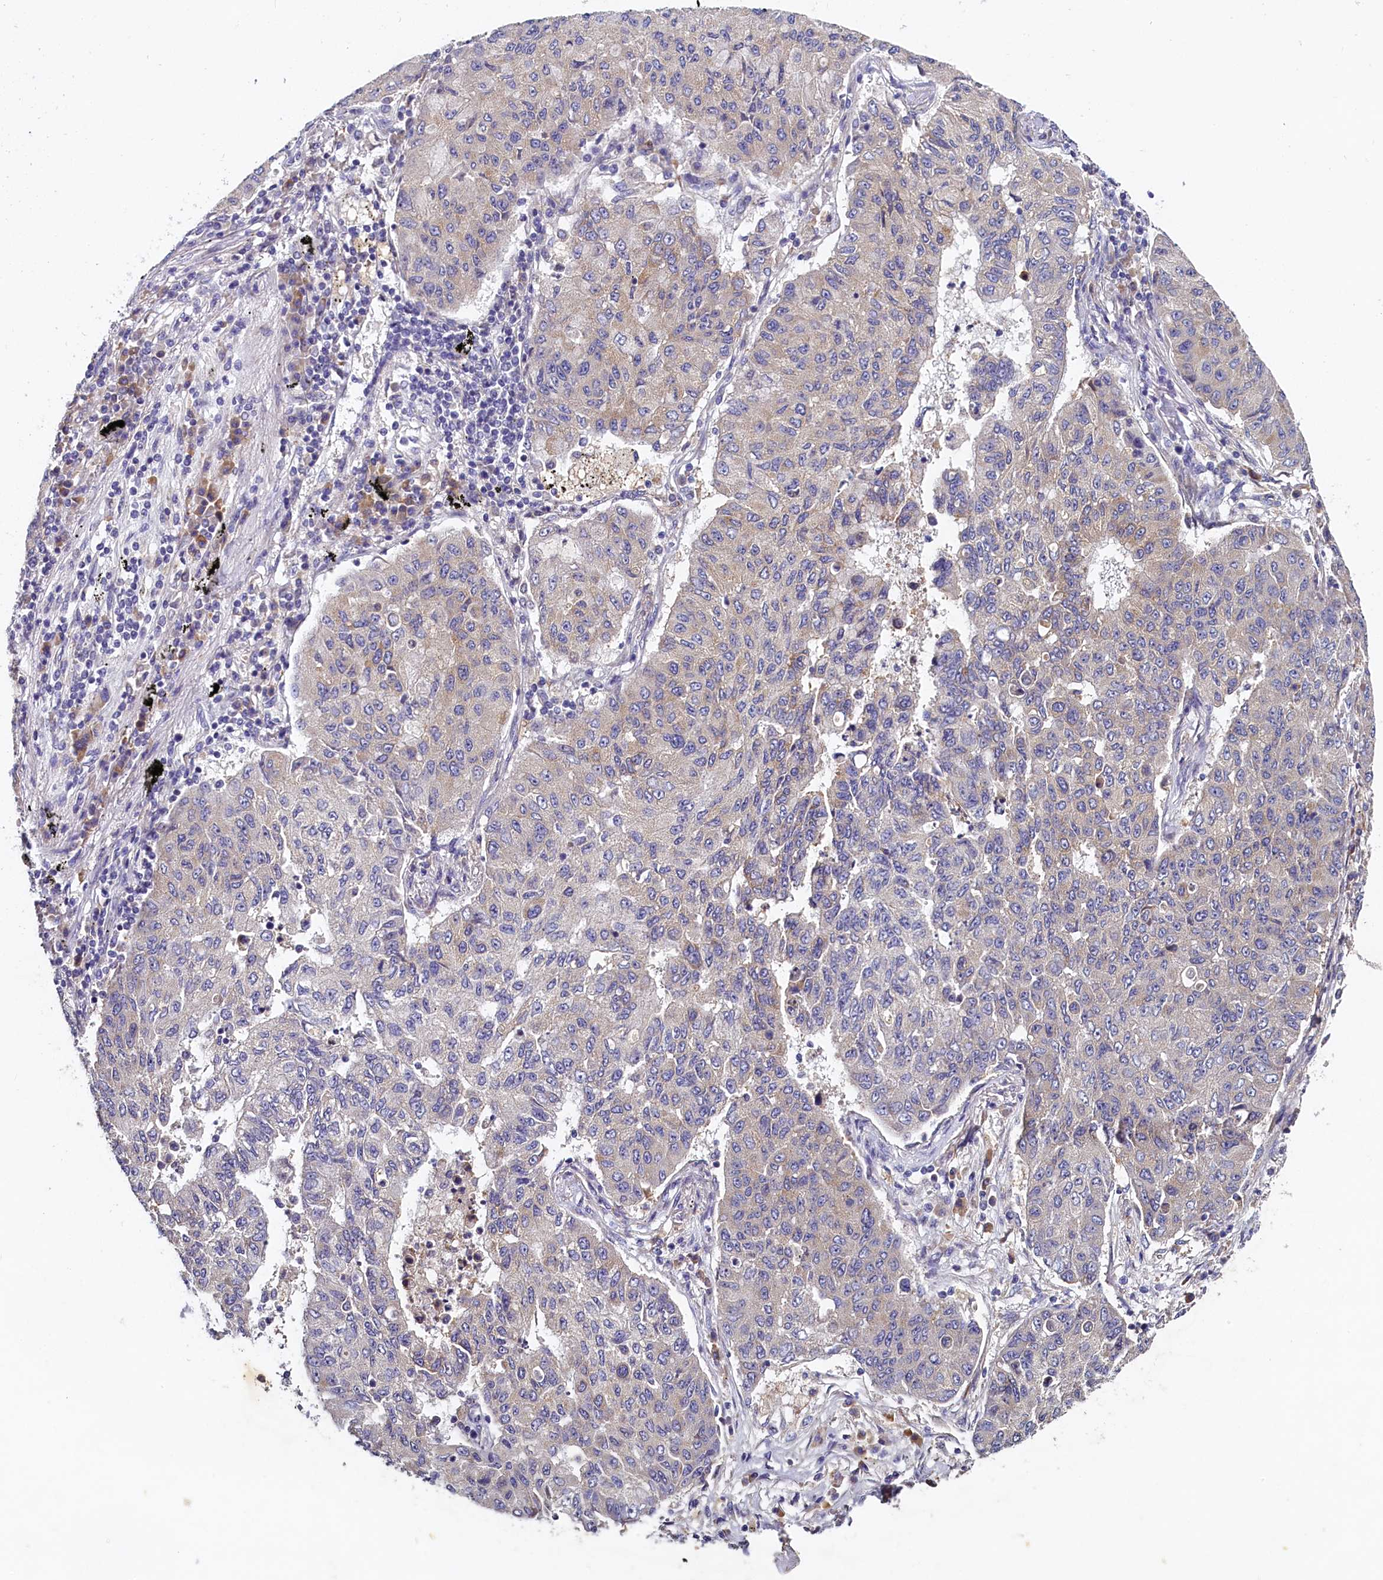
{"staining": {"intensity": "weak", "quantity": "<25%", "location": "cytoplasmic/membranous"}, "tissue": "lung cancer", "cell_type": "Tumor cells", "image_type": "cancer", "snomed": [{"axis": "morphology", "description": "Squamous cell carcinoma, NOS"}, {"axis": "topography", "description": "Lung"}], "caption": "High magnification brightfield microscopy of squamous cell carcinoma (lung) stained with DAB (3,3'-diaminobenzidine) (brown) and counterstained with hematoxylin (blue): tumor cells show no significant expression.", "gene": "ST7L", "patient": {"sex": "male", "age": 74}}